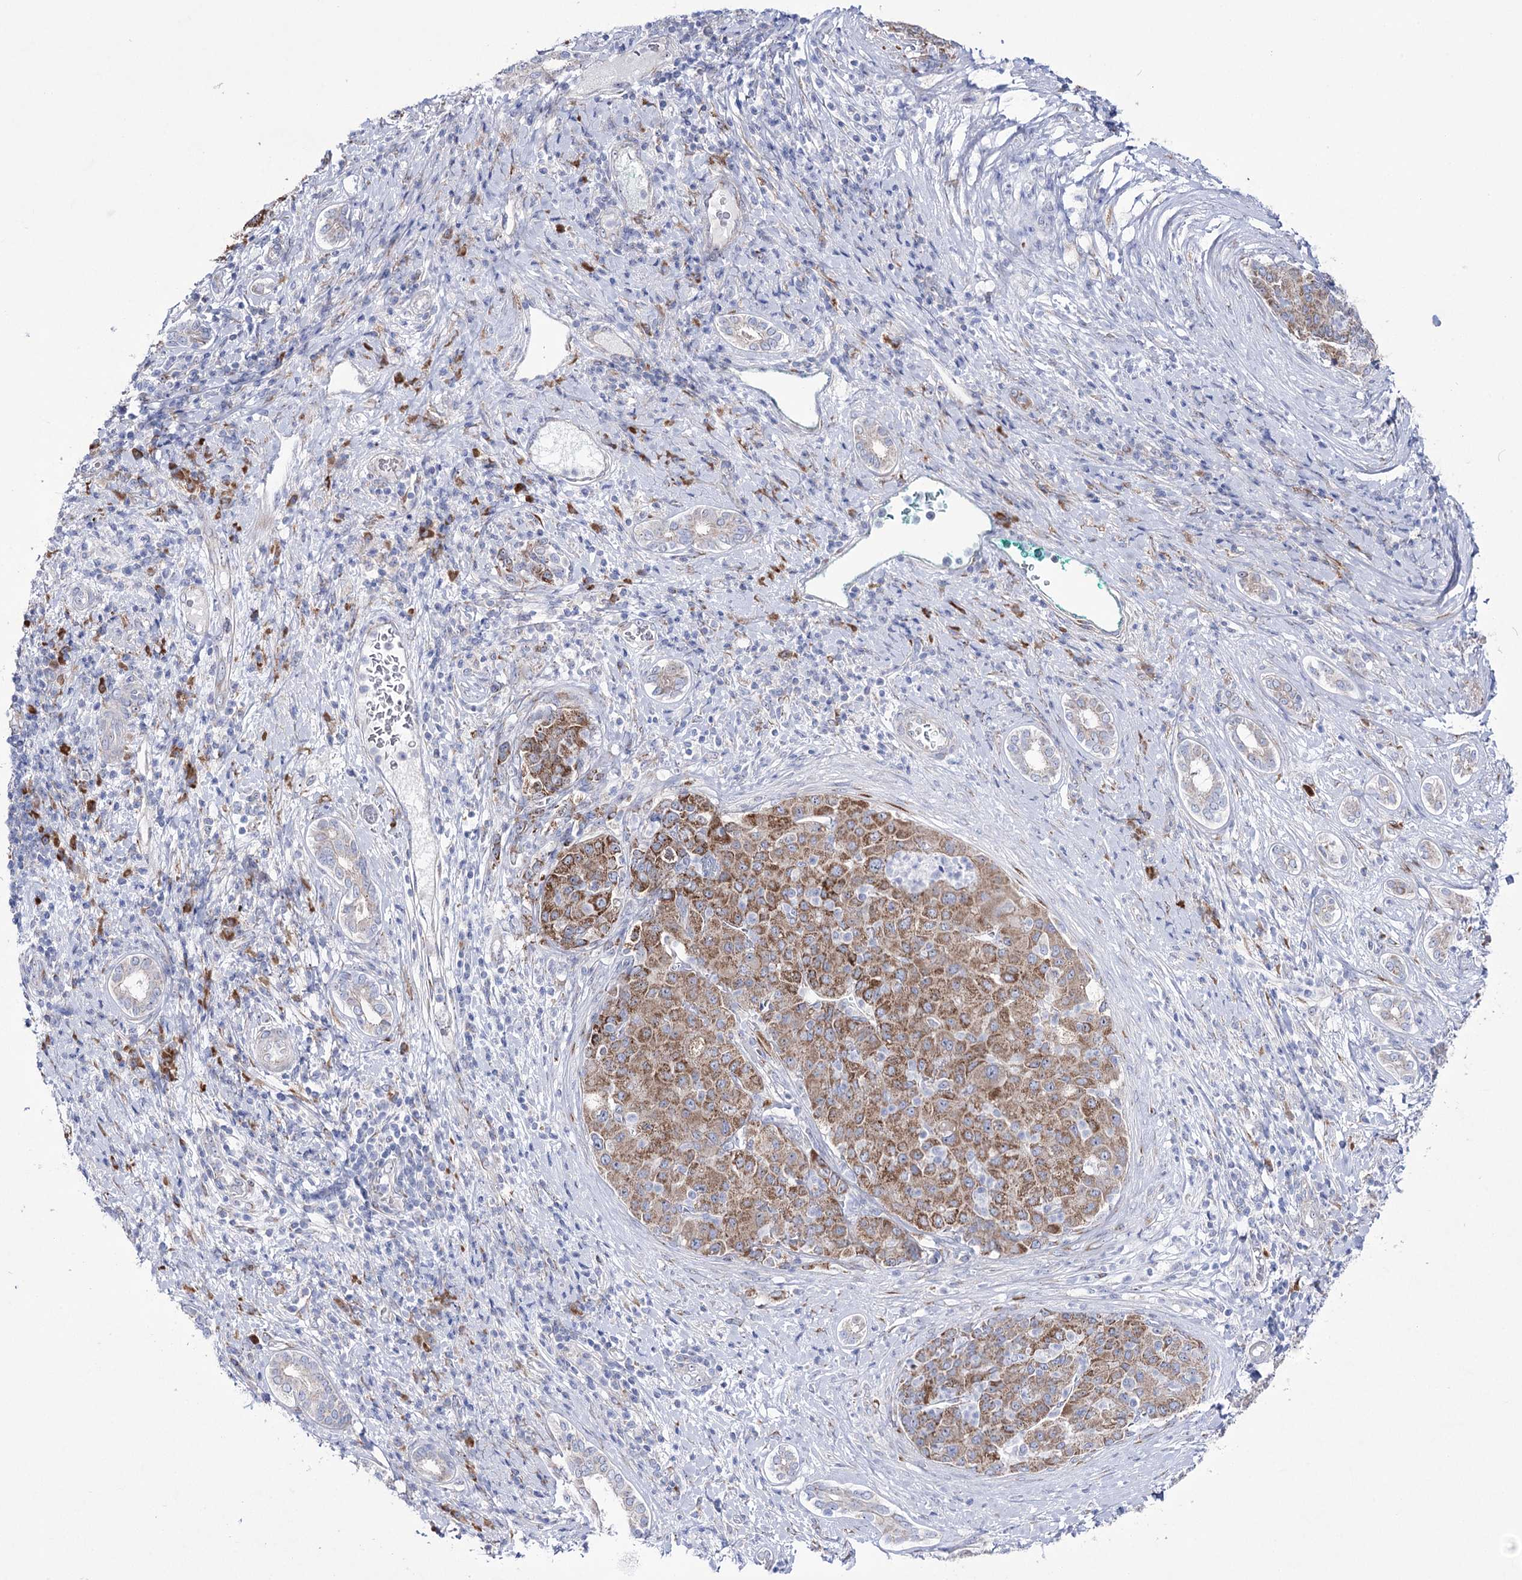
{"staining": {"intensity": "moderate", "quantity": ">75%", "location": "cytoplasmic/membranous"}, "tissue": "liver cancer", "cell_type": "Tumor cells", "image_type": "cancer", "snomed": [{"axis": "morphology", "description": "Carcinoma, Hepatocellular, NOS"}, {"axis": "topography", "description": "Liver"}], "caption": "This is a photomicrograph of IHC staining of liver hepatocellular carcinoma, which shows moderate staining in the cytoplasmic/membranous of tumor cells.", "gene": "METTL5", "patient": {"sex": "male", "age": 65}}